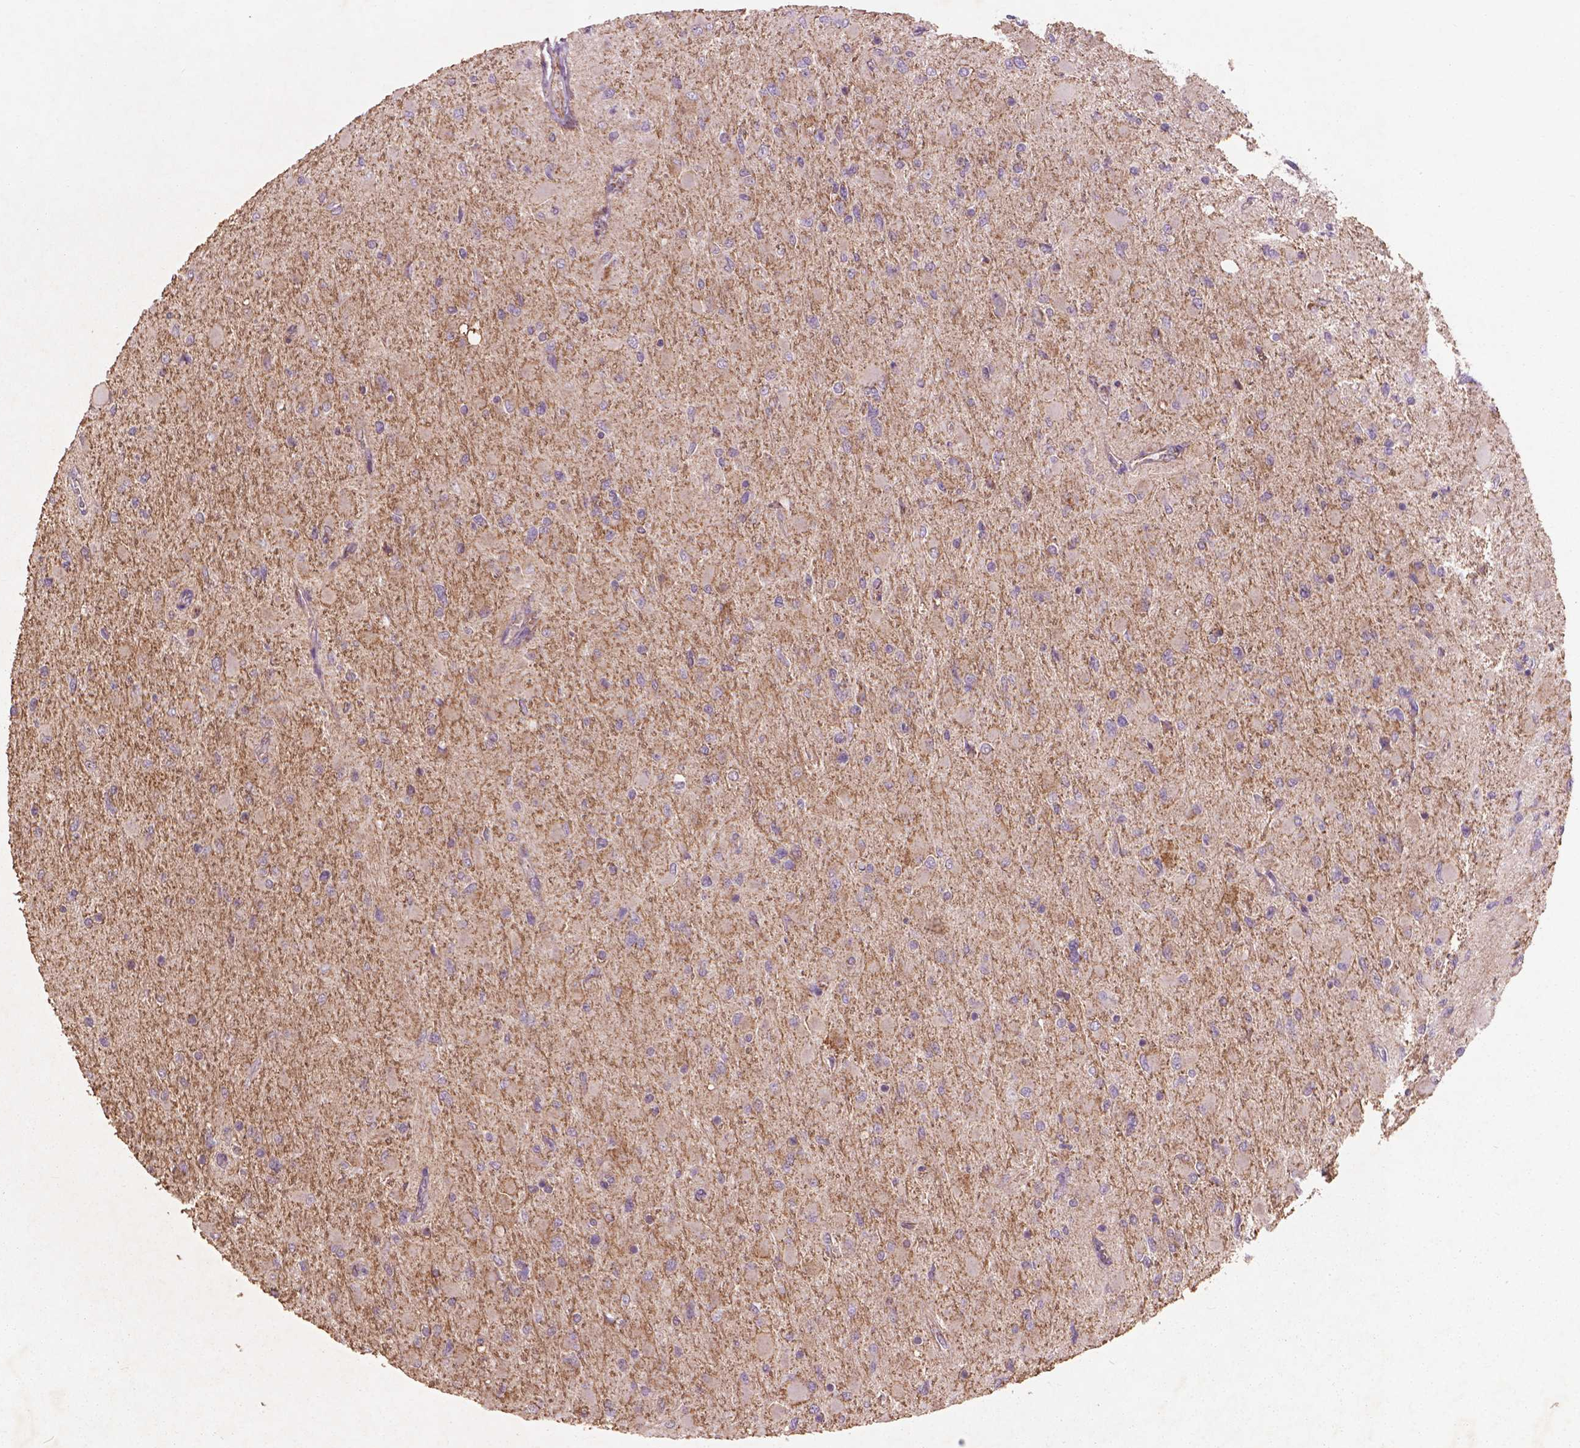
{"staining": {"intensity": "weak", "quantity": "25%-75%", "location": "cytoplasmic/membranous"}, "tissue": "glioma", "cell_type": "Tumor cells", "image_type": "cancer", "snomed": [{"axis": "morphology", "description": "Glioma, malignant, High grade"}, {"axis": "topography", "description": "Cerebral cortex"}], "caption": "IHC micrograph of neoplastic tissue: human malignant high-grade glioma stained using immunohistochemistry (IHC) demonstrates low levels of weak protein expression localized specifically in the cytoplasmic/membranous of tumor cells, appearing as a cytoplasmic/membranous brown color.", "gene": "NLRX1", "patient": {"sex": "female", "age": 36}}